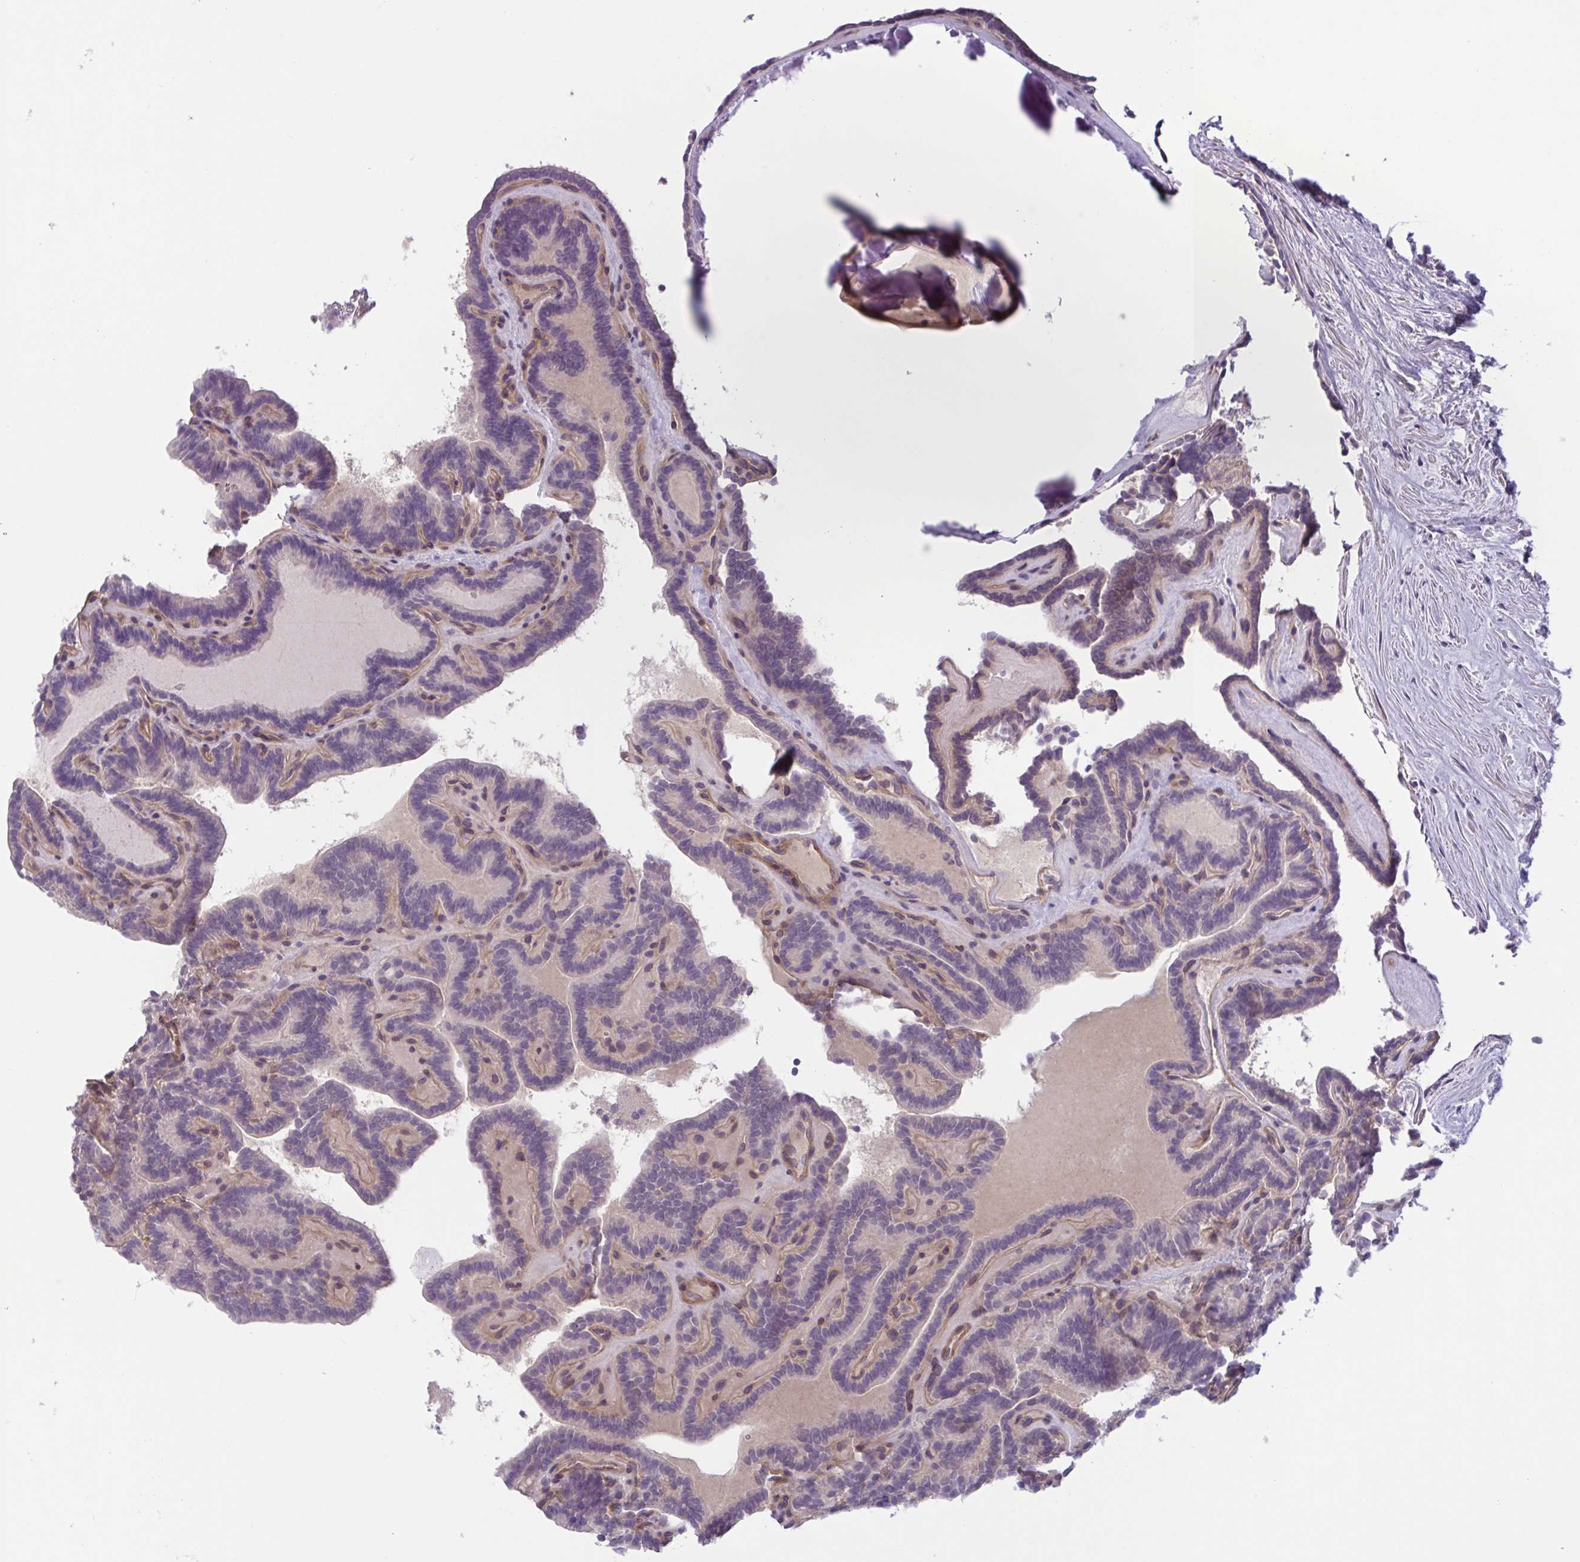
{"staining": {"intensity": "weak", "quantity": "<25%", "location": "cytoplasmic/membranous"}, "tissue": "thyroid cancer", "cell_type": "Tumor cells", "image_type": "cancer", "snomed": [{"axis": "morphology", "description": "Papillary adenocarcinoma, NOS"}, {"axis": "topography", "description": "Thyroid gland"}], "caption": "This histopathology image is of thyroid cancer stained with immunohistochemistry (IHC) to label a protein in brown with the nuclei are counter-stained blue. There is no staining in tumor cells. (DAB IHC visualized using brightfield microscopy, high magnification).", "gene": "TTC7B", "patient": {"sex": "female", "age": 21}}